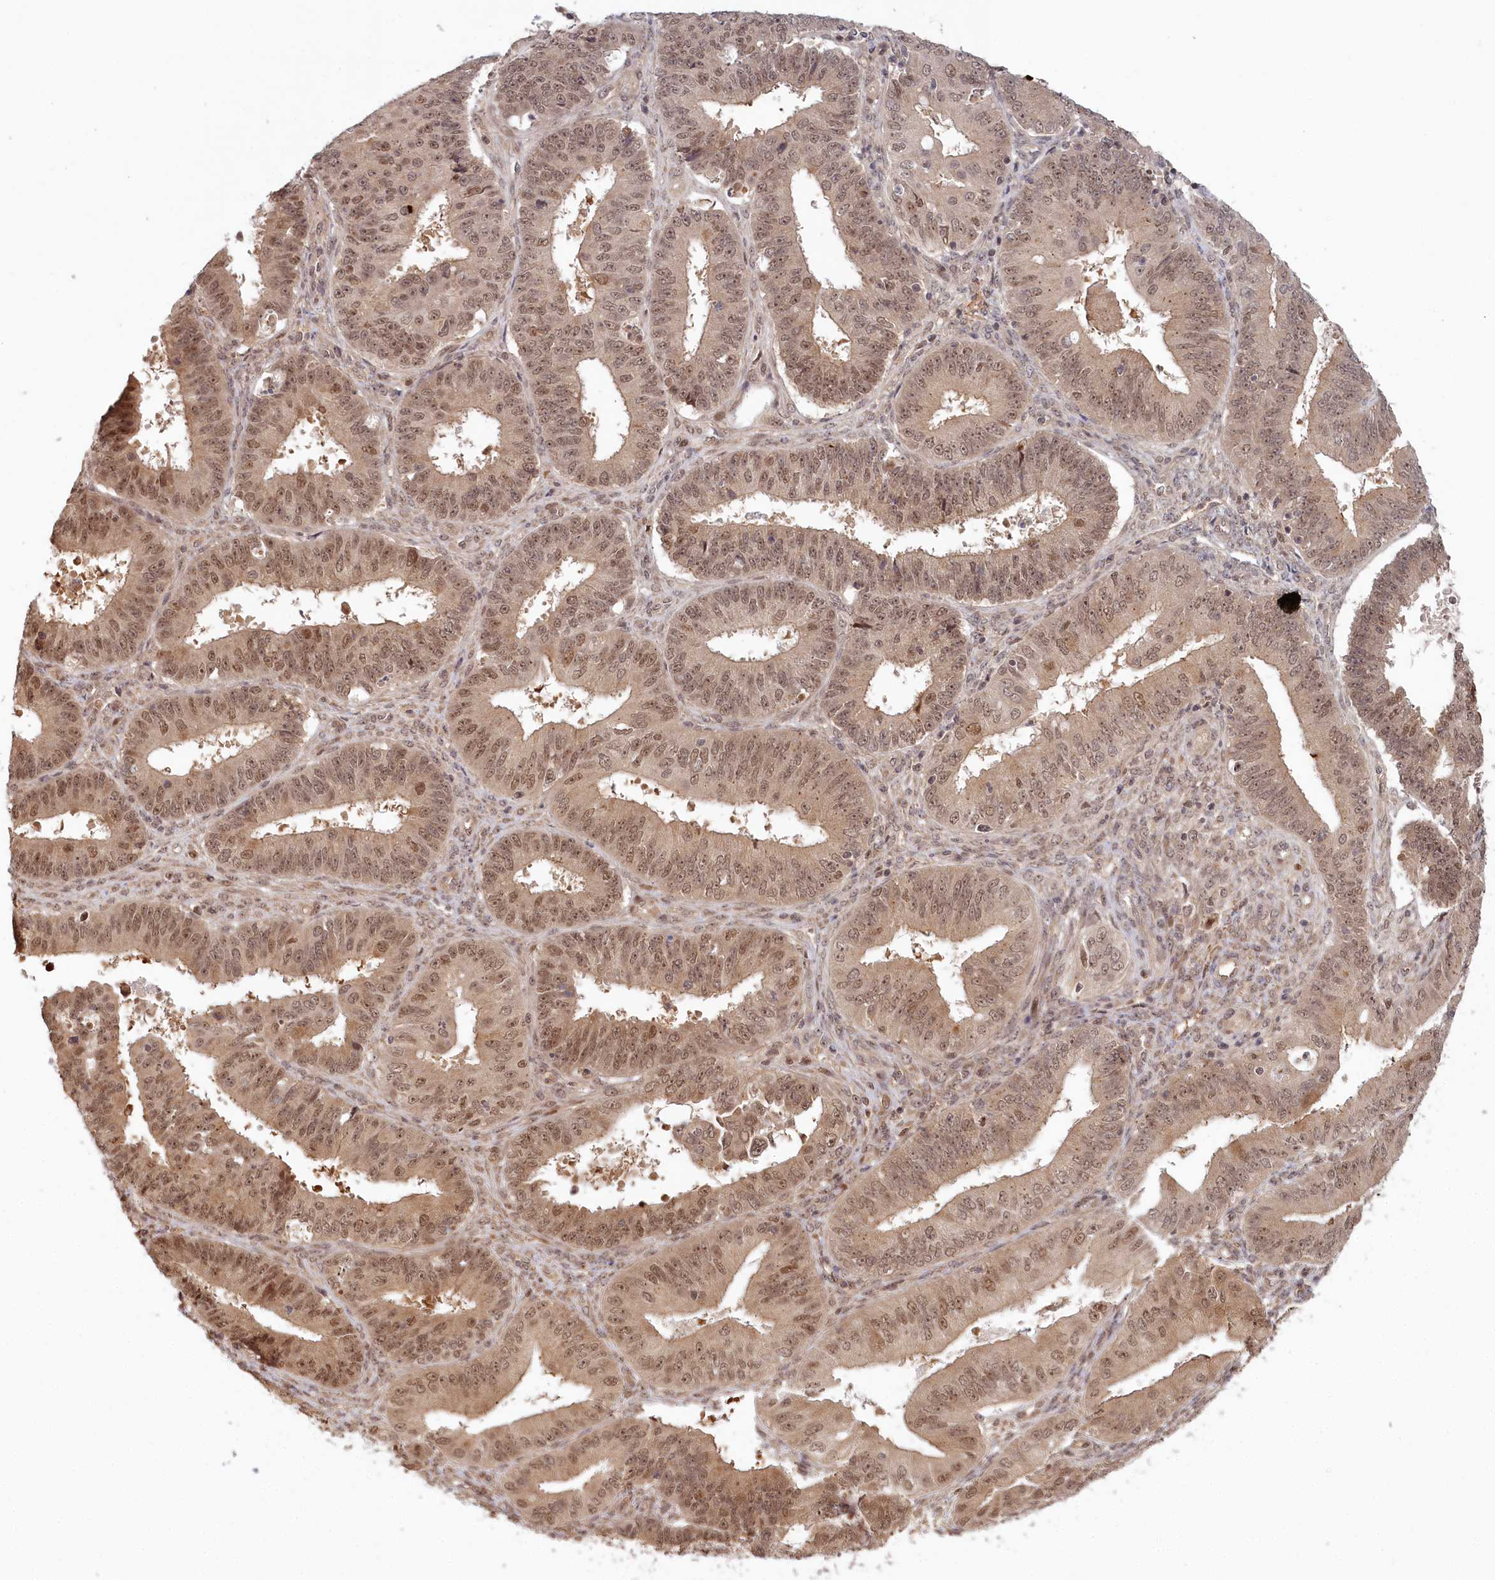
{"staining": {"intensity": "moderate", "quantity": ">75%", "location": "cytoplasmic/membranous,nuclear"}, "tissue": "ovarian cancer", "cell_type": "Tumor cells", "image_type": "cancer", "snomed": [{"axis": "morphology", "description": "Carcinoma, endometroid"}, {"axis": "topography", "description": "Appendix"}, {"axis": "topography", "description": "Ovary"}], "caption": "The image displays a brown stain indicating the presence of a protein in the cytoplasmic/membranous and nuclear of tumor cells in ovarian cancer.", "gene": "WAPL", "patient": {"sex": "female", "age": 42}}